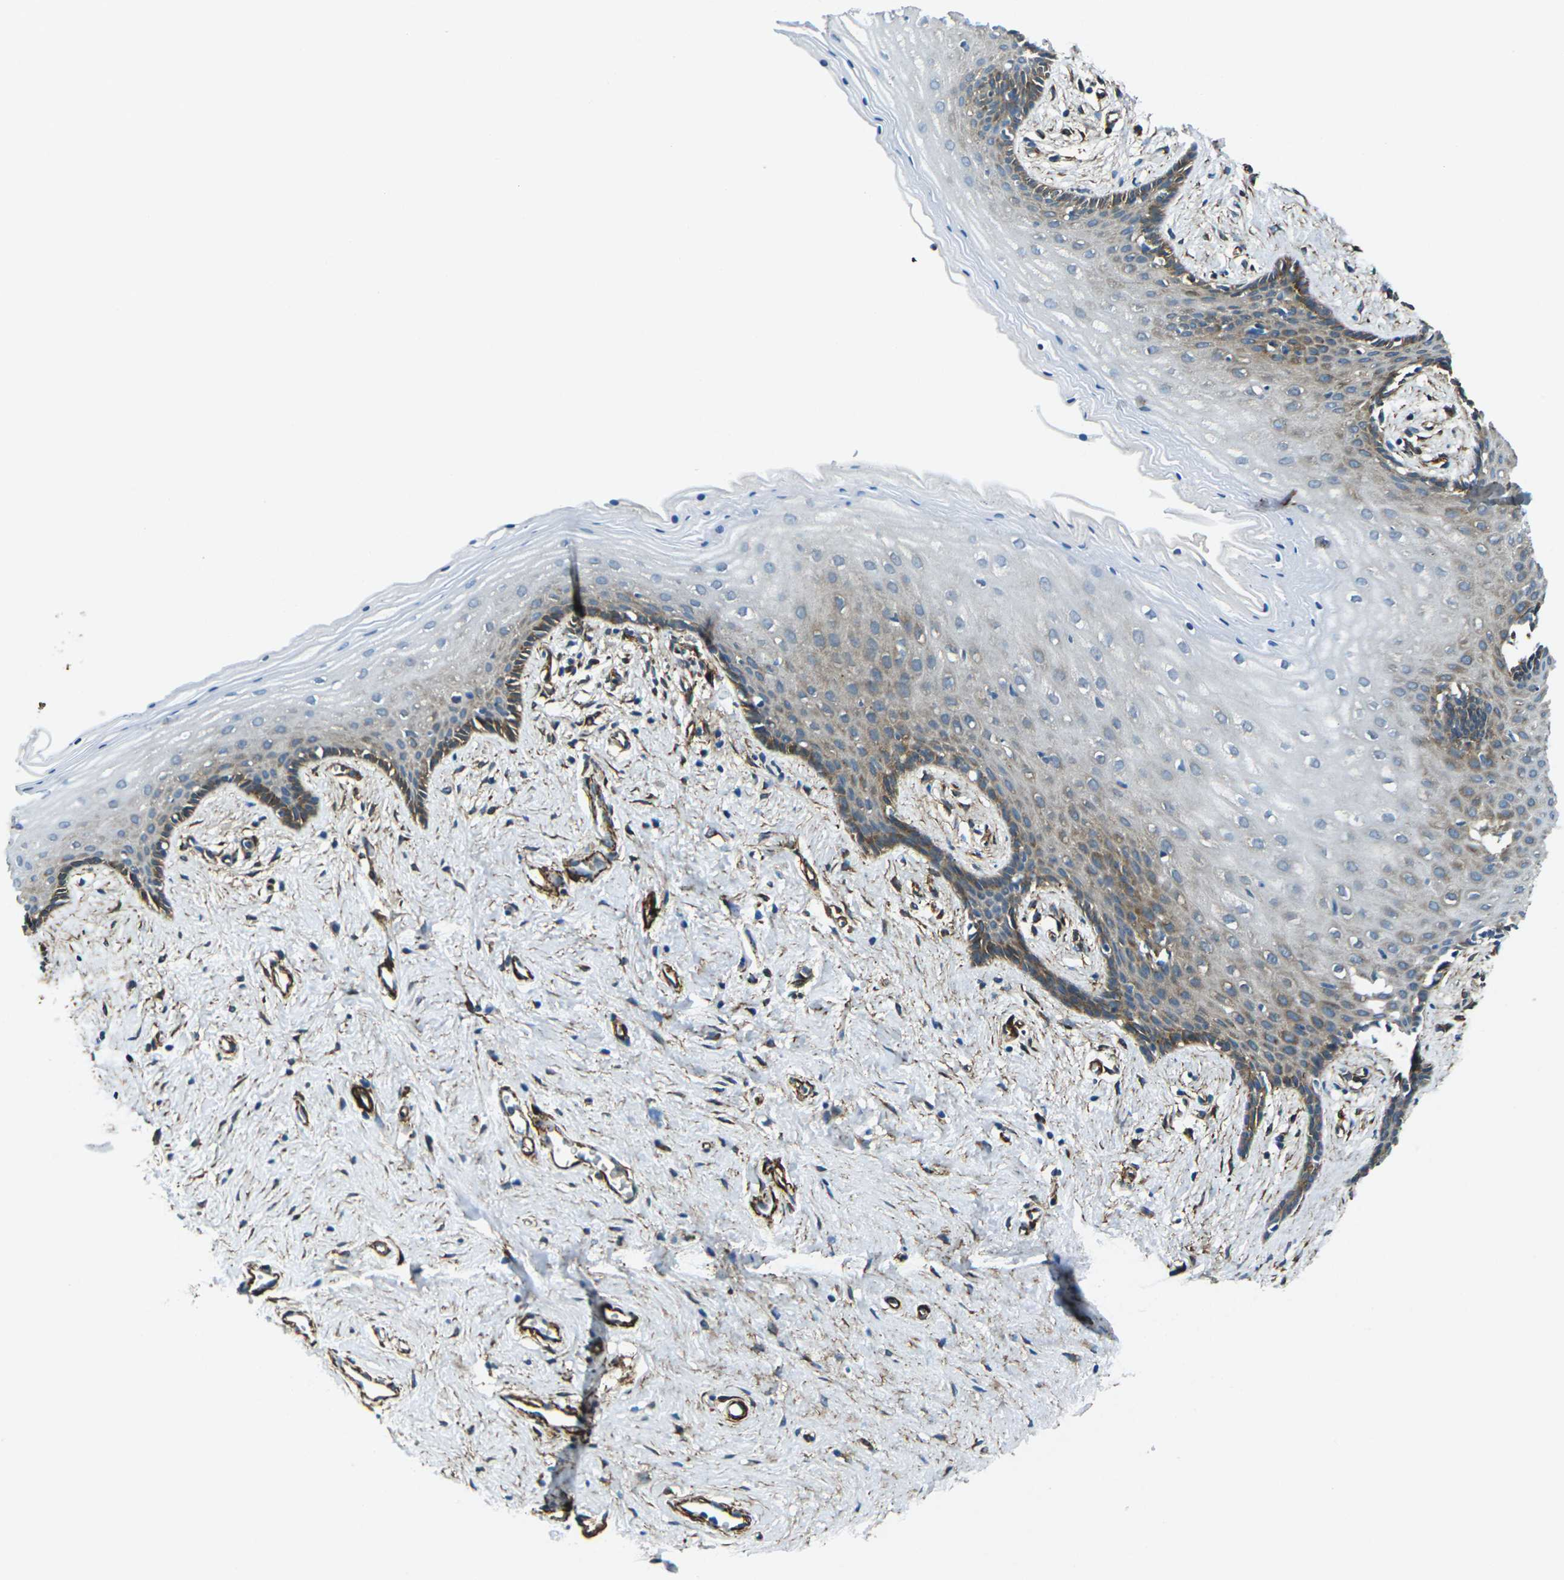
{"staining": {"intensity": "moderate", "quantity": "<25%", "location": "cytoplasmic/membranous"}, "tissue": "vagina", "cell_type": "Squamous epithelial cells", "image_type": "normal", "snomed": [{"axis": "morphology", "description": "Normal tissue, NOS"}, {"axis": "topography", "description": "Vagina"}], "caption": "IHC image of benign human vagina stained for a protein (brown), which displays low levels of moderate cytoplasmic/membranous positivity in approximately <25% of squamous epithelial cells.", "gene": "GRAMD1C", "patient": {"sex": "female", "age": 44}}